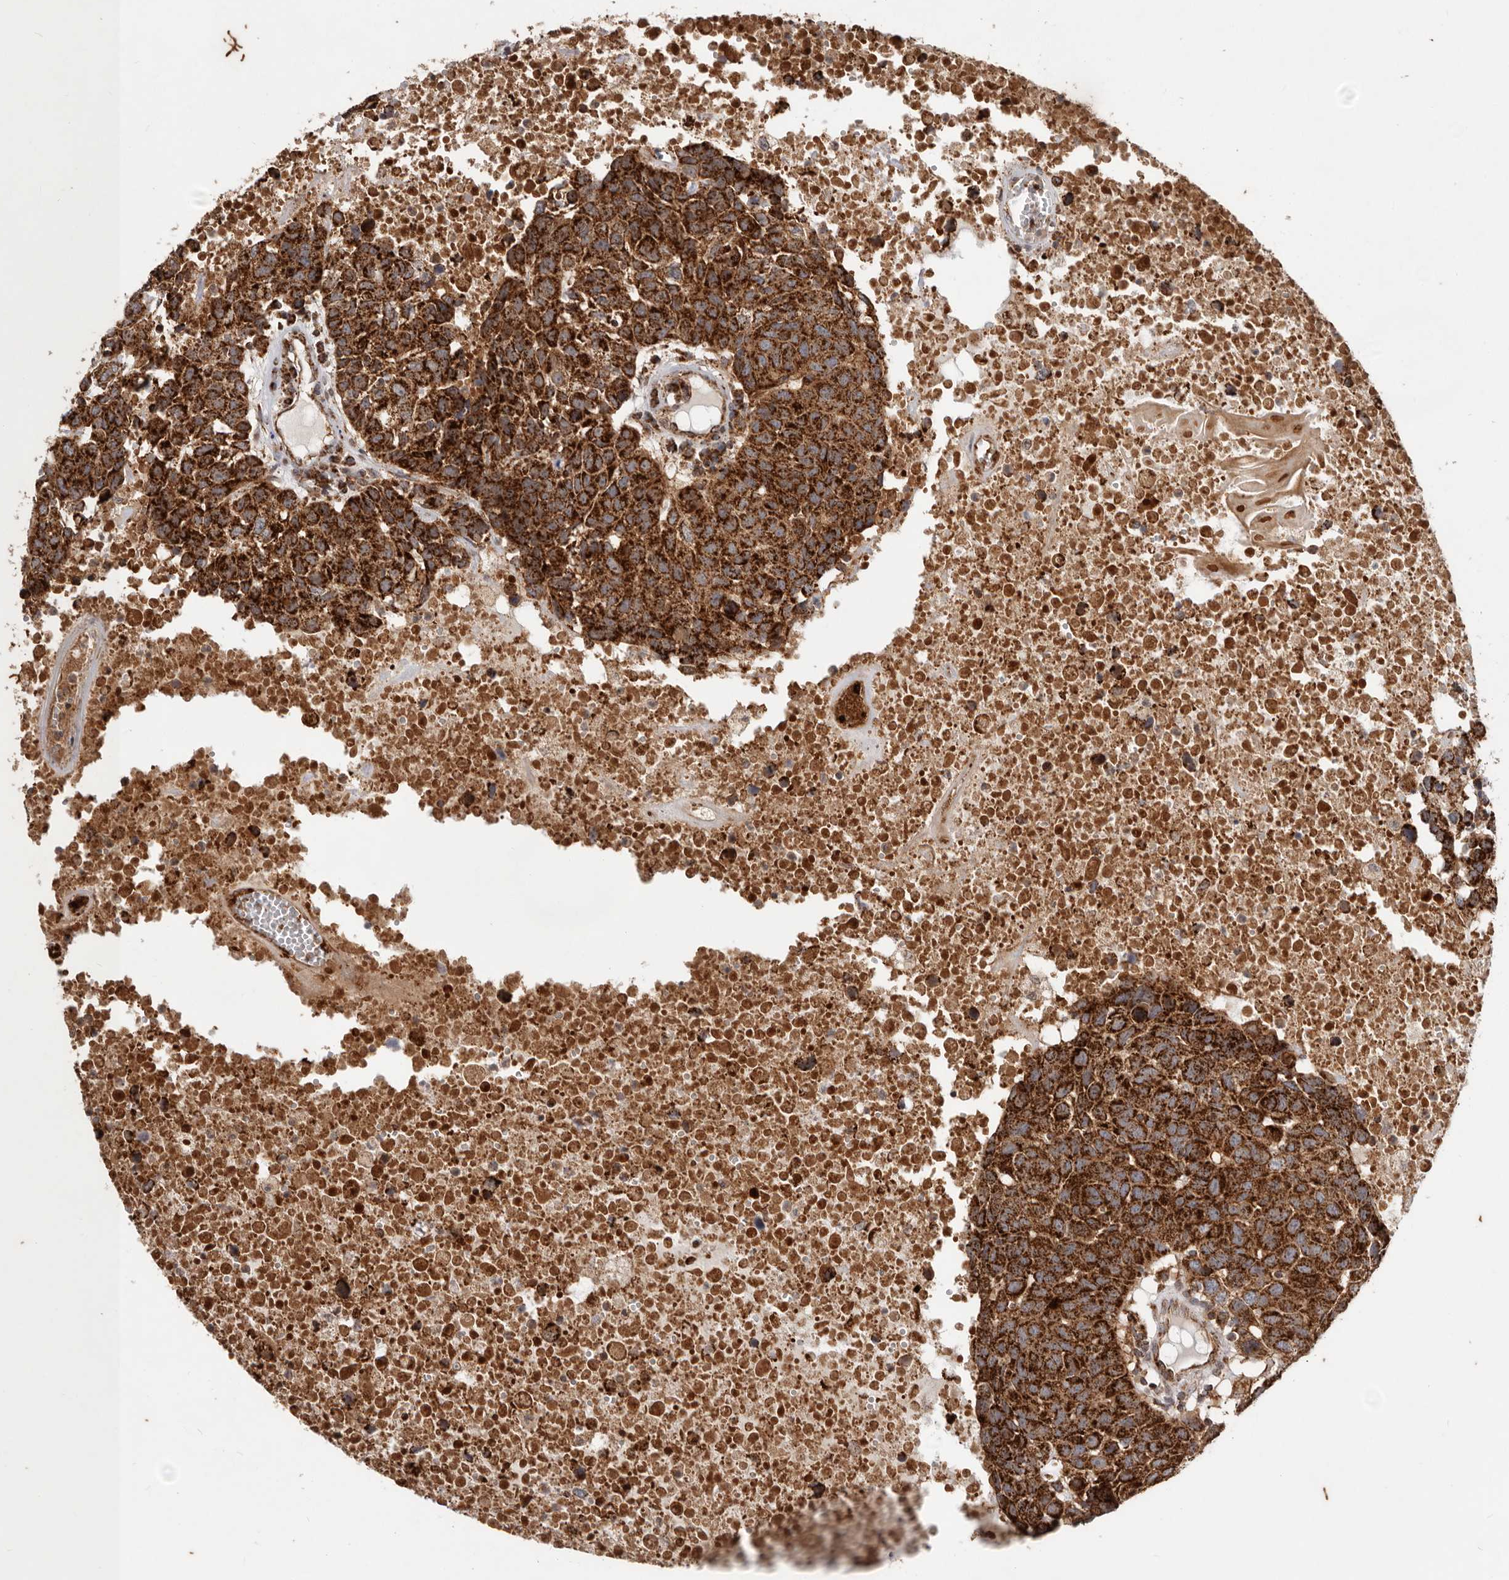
{"staining": {"intensity": "strong", "quantity": ">75%", "location": "cytoplasmic/membranous"}, "tissue": "head and neck cancer", "cell_type": "Tumor cells", "image_type": "cancer", "snomed": [{"axis": "morphology", "description": "Squamous cell carcinoma, NOS"}, {"axis": "topography", "description": "Head-Neck"}], "caption": "Human squamous cell carcinoma (head and neck) stained for a protein (brown) displays strong cytoplasmic/membranous positive staining in about >75% of tumor cells.", "gene": "MRPS10", "patient": {"sex": "male", "age": 66}}